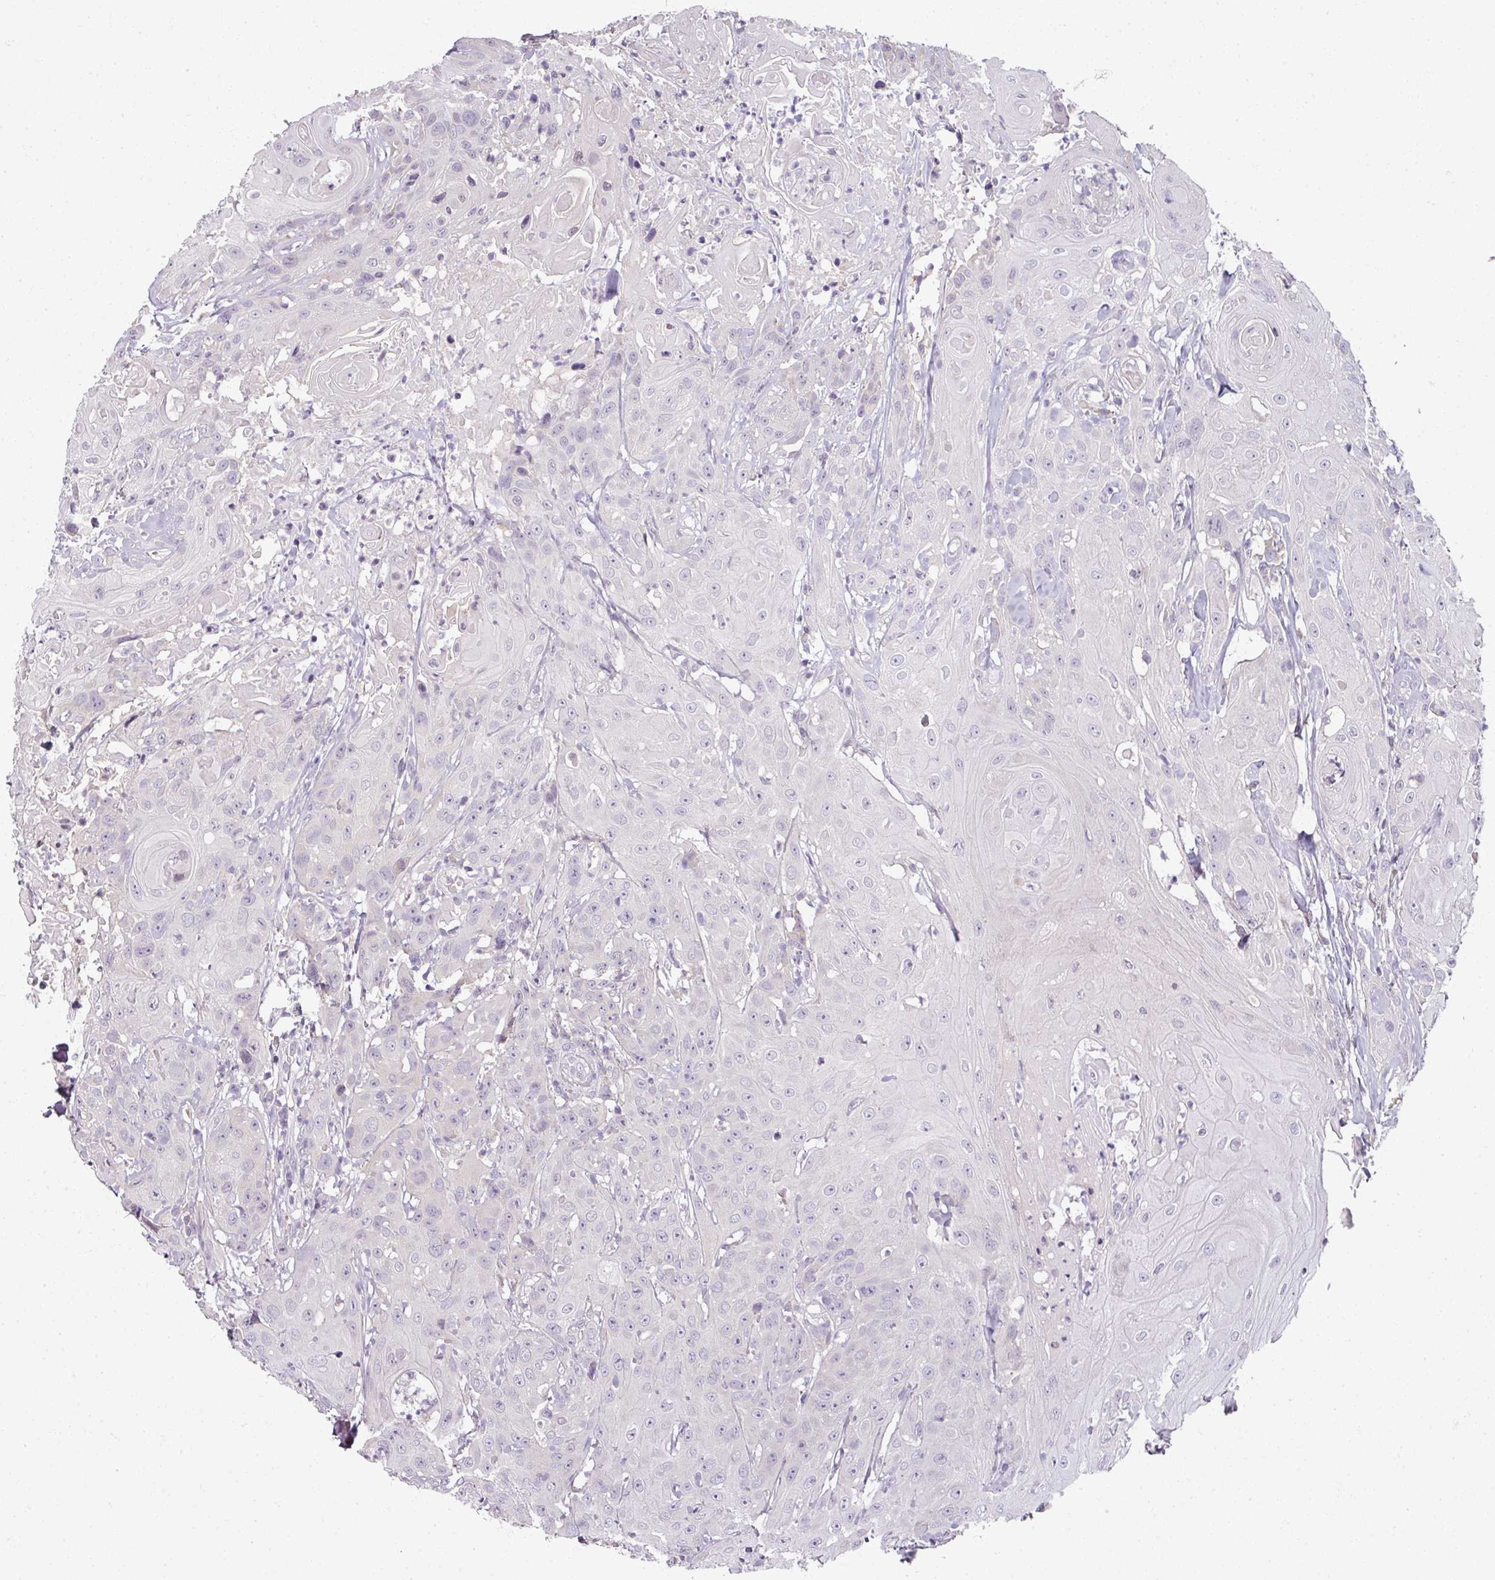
{"staining": {"intensity": "negative", "quantity": "none", "location": "none"}, "tissue": "head and neck cancer", "cell_type": "Tumor cells", "image_type": "cancer", "snomed": [{"axis": "morphology", "description": "Squamous cell carcinoma, NOS"}, {"axis": "topography", "description": "Skin"}, {"axis": "topography", "description": "Head-Neck"}], "caption": "There is no significant expression in tumor cells of squamous cell carcinoma (head and neck).", "gene": "MYMK", "patient": {"sex": "male", "age": 80}}